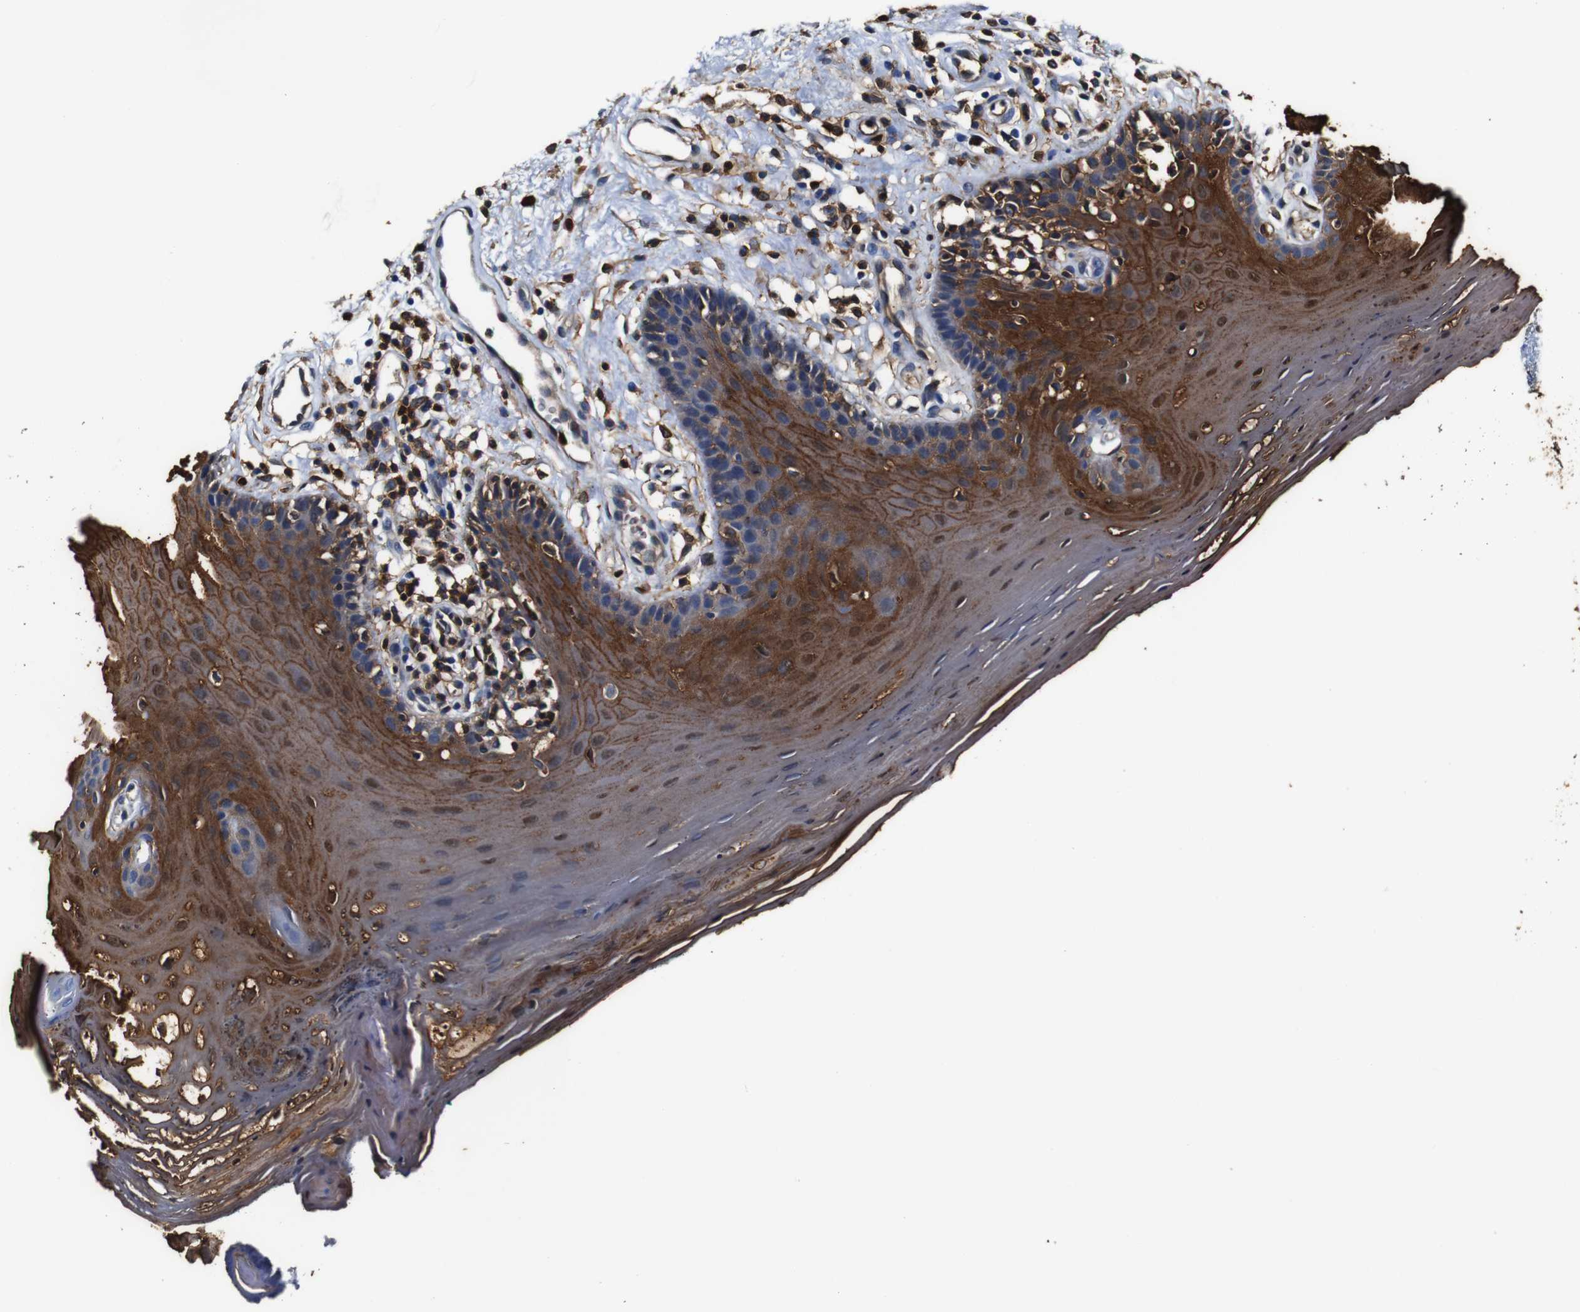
{"staining": {"intensity": "strong", "quantity": ">75%", "location": "cytoplasmic/membranous,nuclear"}, "tissue": "oral mucosa", "cell_type": "Squamous epithelial cells", "image_type": "normal", "snomed": [{"axis": "morphology", "description": "Normal tissue, NOS"}, {"axis": "topography", "description": "Skeletal muscle"}, {"axis": "topography", "description": "Oral tissue"}], "caption": "Normal oral mucosa was stained to show a protein in brown. There is high levels of strong cytoplasmic/membranous,nuclear positivity in about >75% of squamous epithelial cells.", "gene": "ANXA1", "patient": {"sex": "male", "age": 58}}